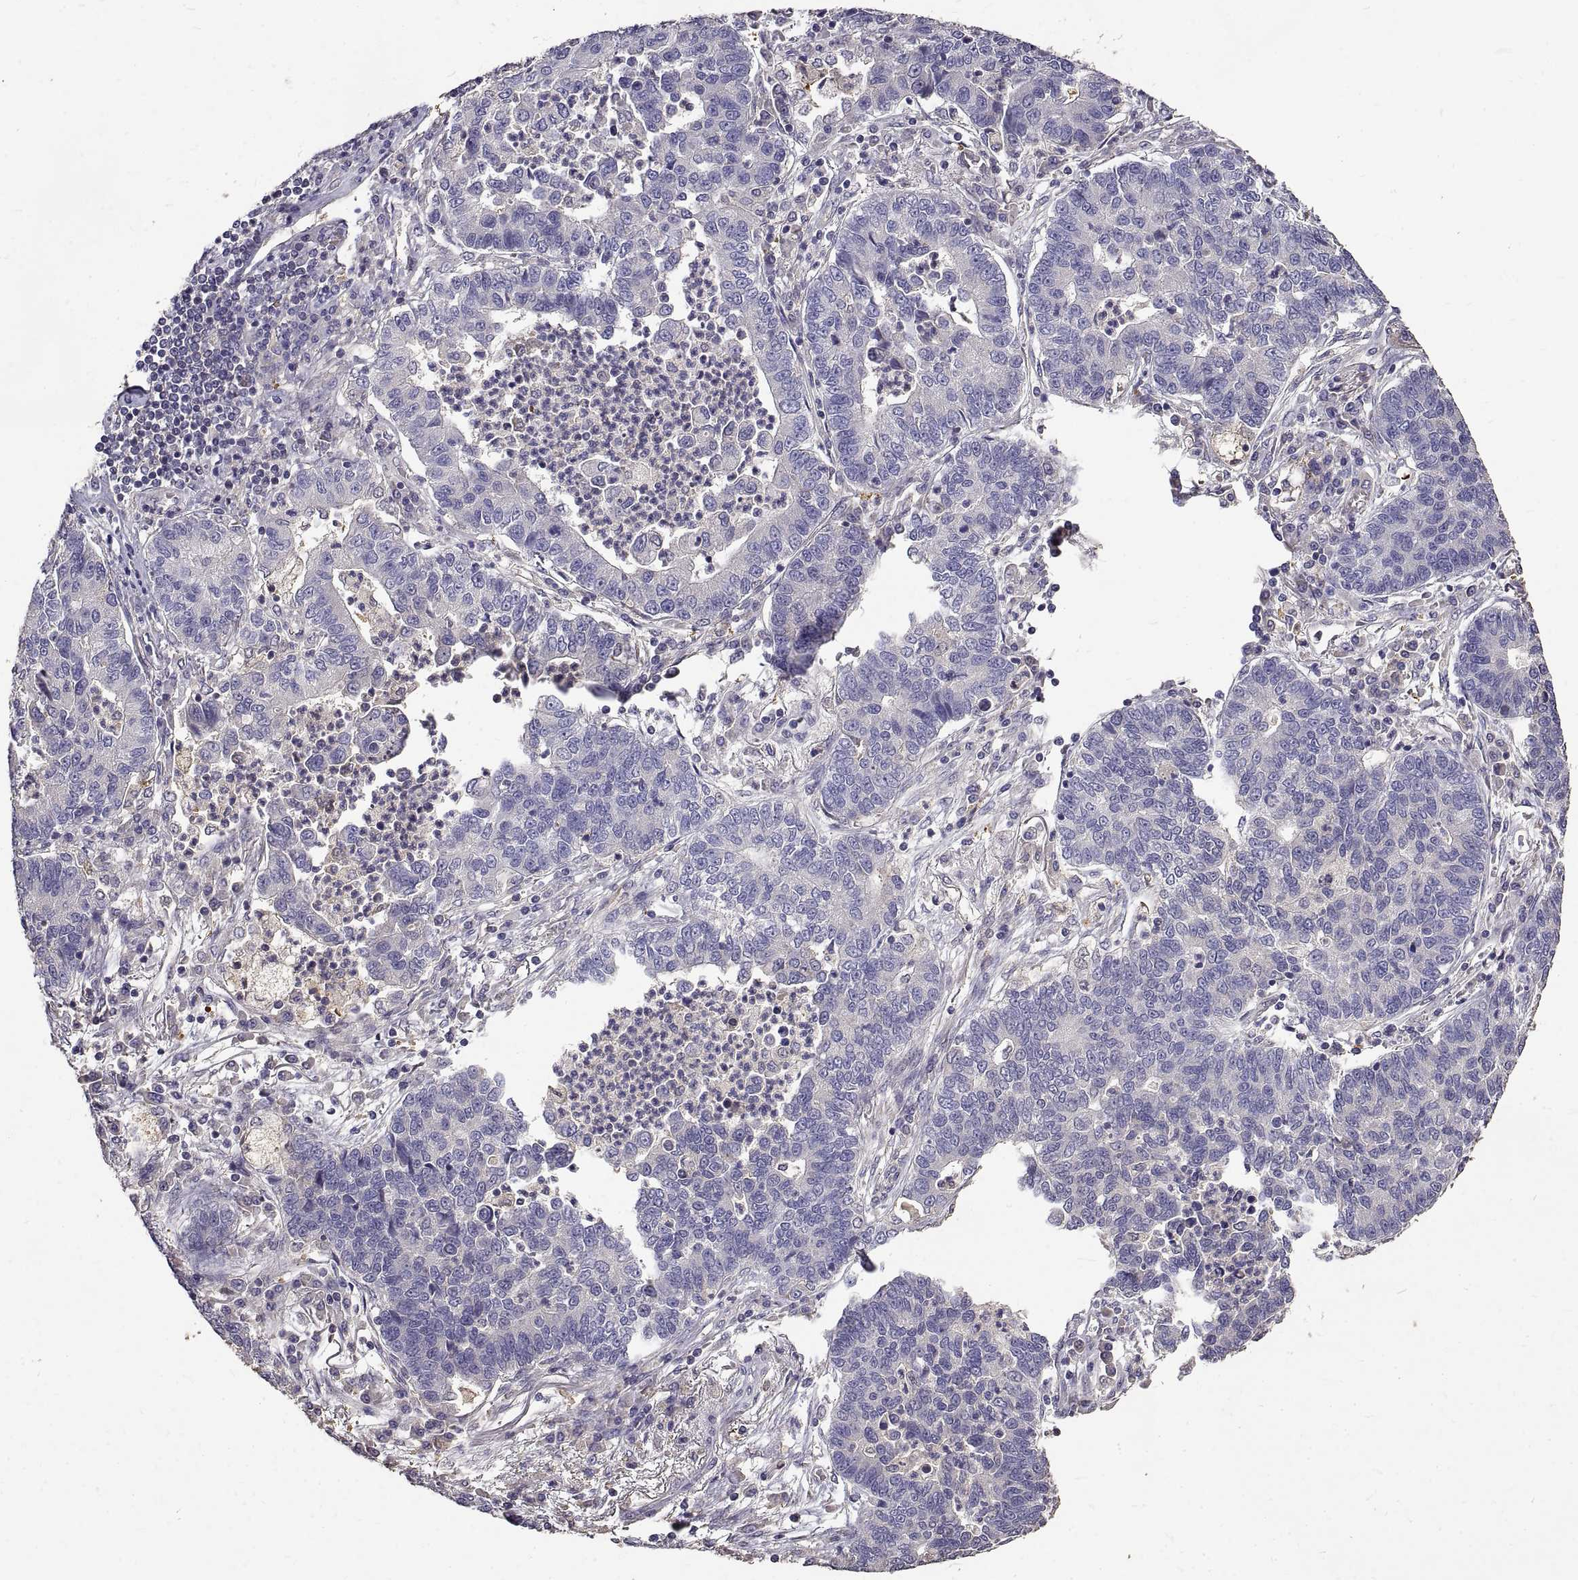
{"staining": {"intensity": "negative", "quantity": "none", "location": "none"}, "tissue": "lung cancer", "cell_type": "Tumor cells", "image_type": "cancer", "snomed": [{"axis": "morphology", "description": "Adenocarcinoma, NOS"}, {"axis": "topography", "description": "Lung"}], "caption": "High magnification brightfield microscopy of lung adenocarcinoma stained with DAB (brown) and counterstained with hematoxylin (blue): tumor cells show no significant expression.", "gene": "PEA15", "patient": {"sex": "female", "age": 57}}